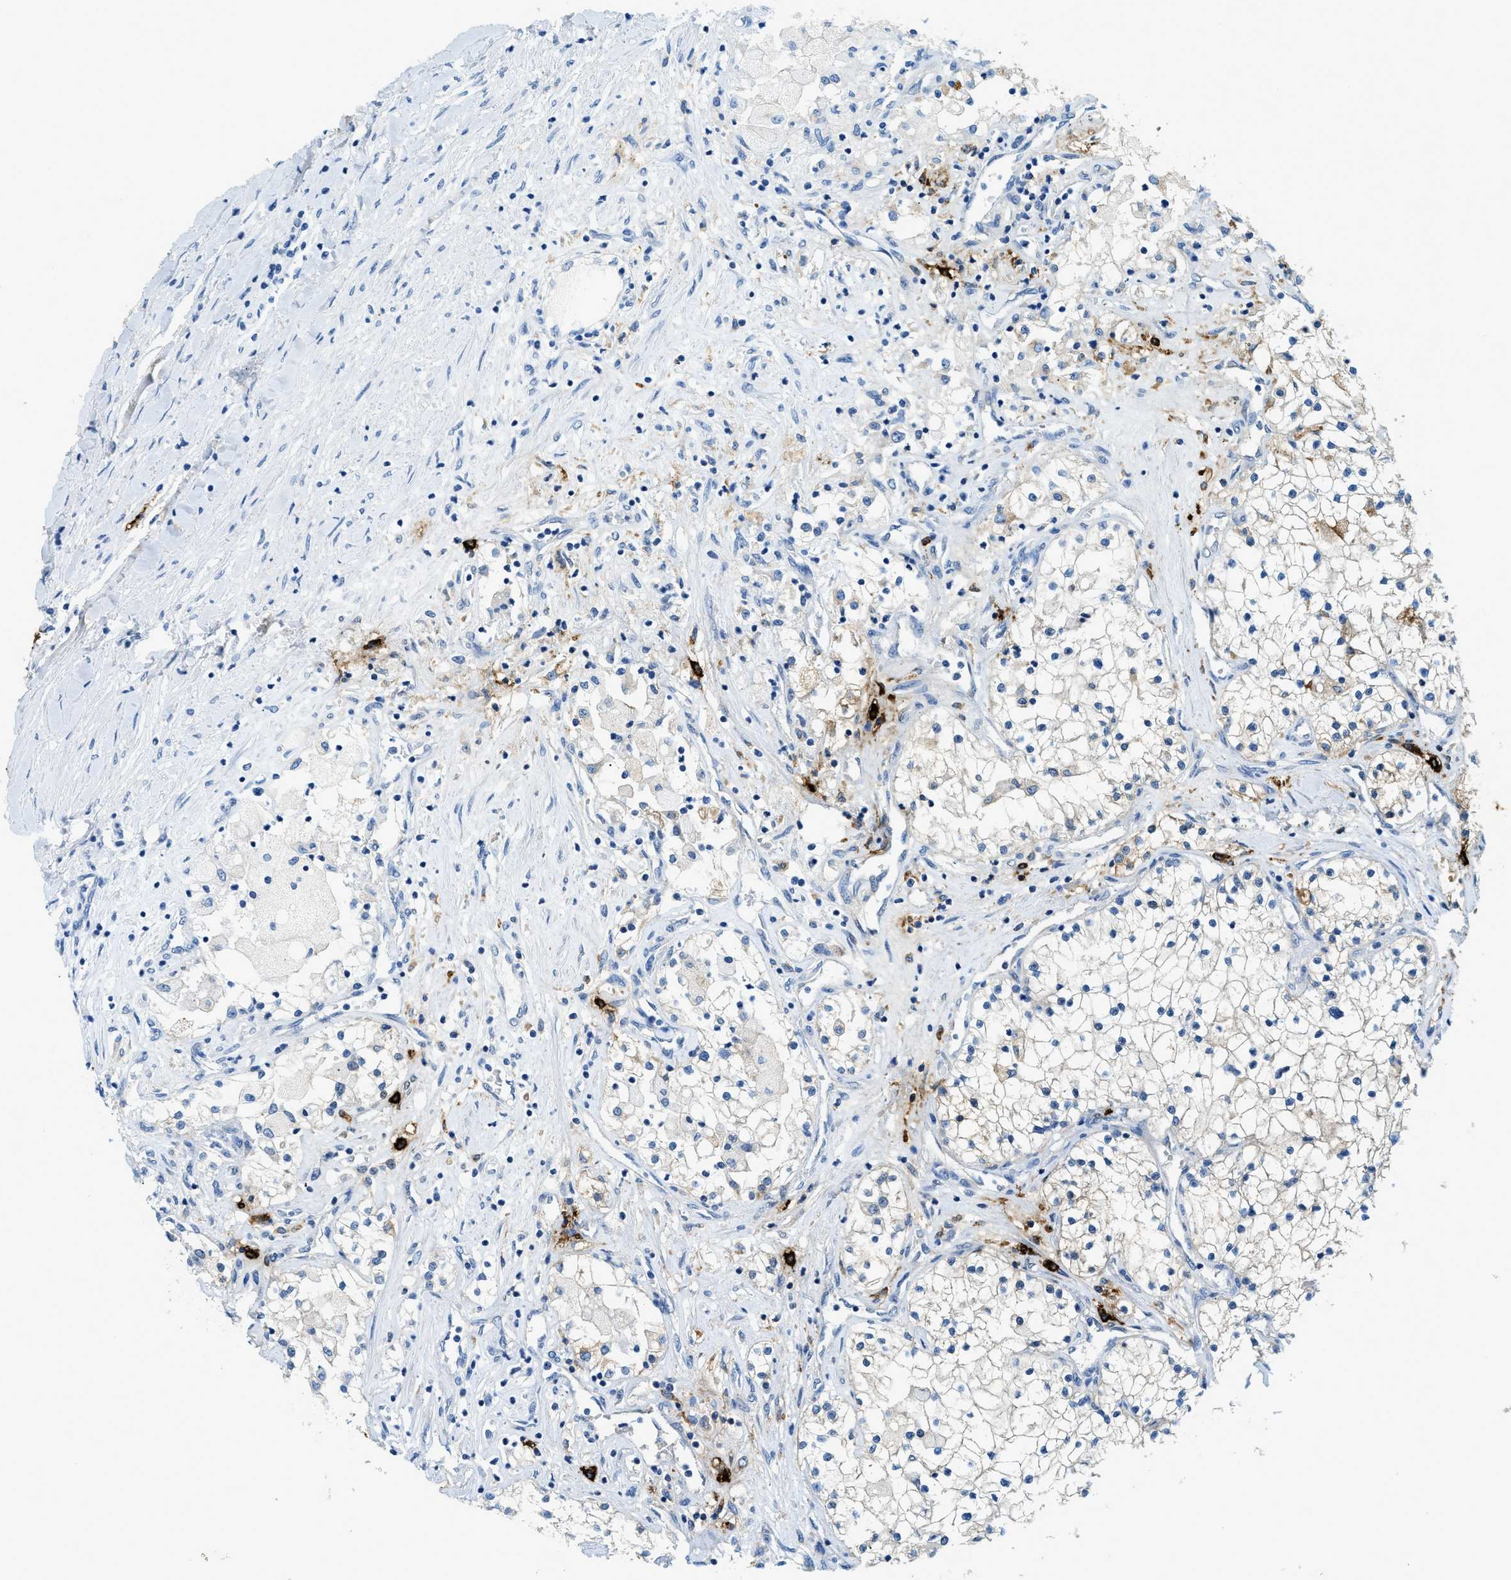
{"staining": {"intensity": "weak", "quantity": ">75%", "location": "cytoplasmic/membranous"}, "tissue": "renal cancer", "cell_type": "Tumor cells", "image_type": "cancer", "snomed": [{"axis": "morphology", "description": "Adenocarcinoma, NOS"}, {"axis": "topography", "description": "Kidney"}], "caption": "Protein positivity by IHC shows weak cytoplasmic/membranous staining in about >75% of tumor cells in renal adenocarcinoma.", "gene": "TPSAB1", "patient": {"sex": "male", "age": 68}}